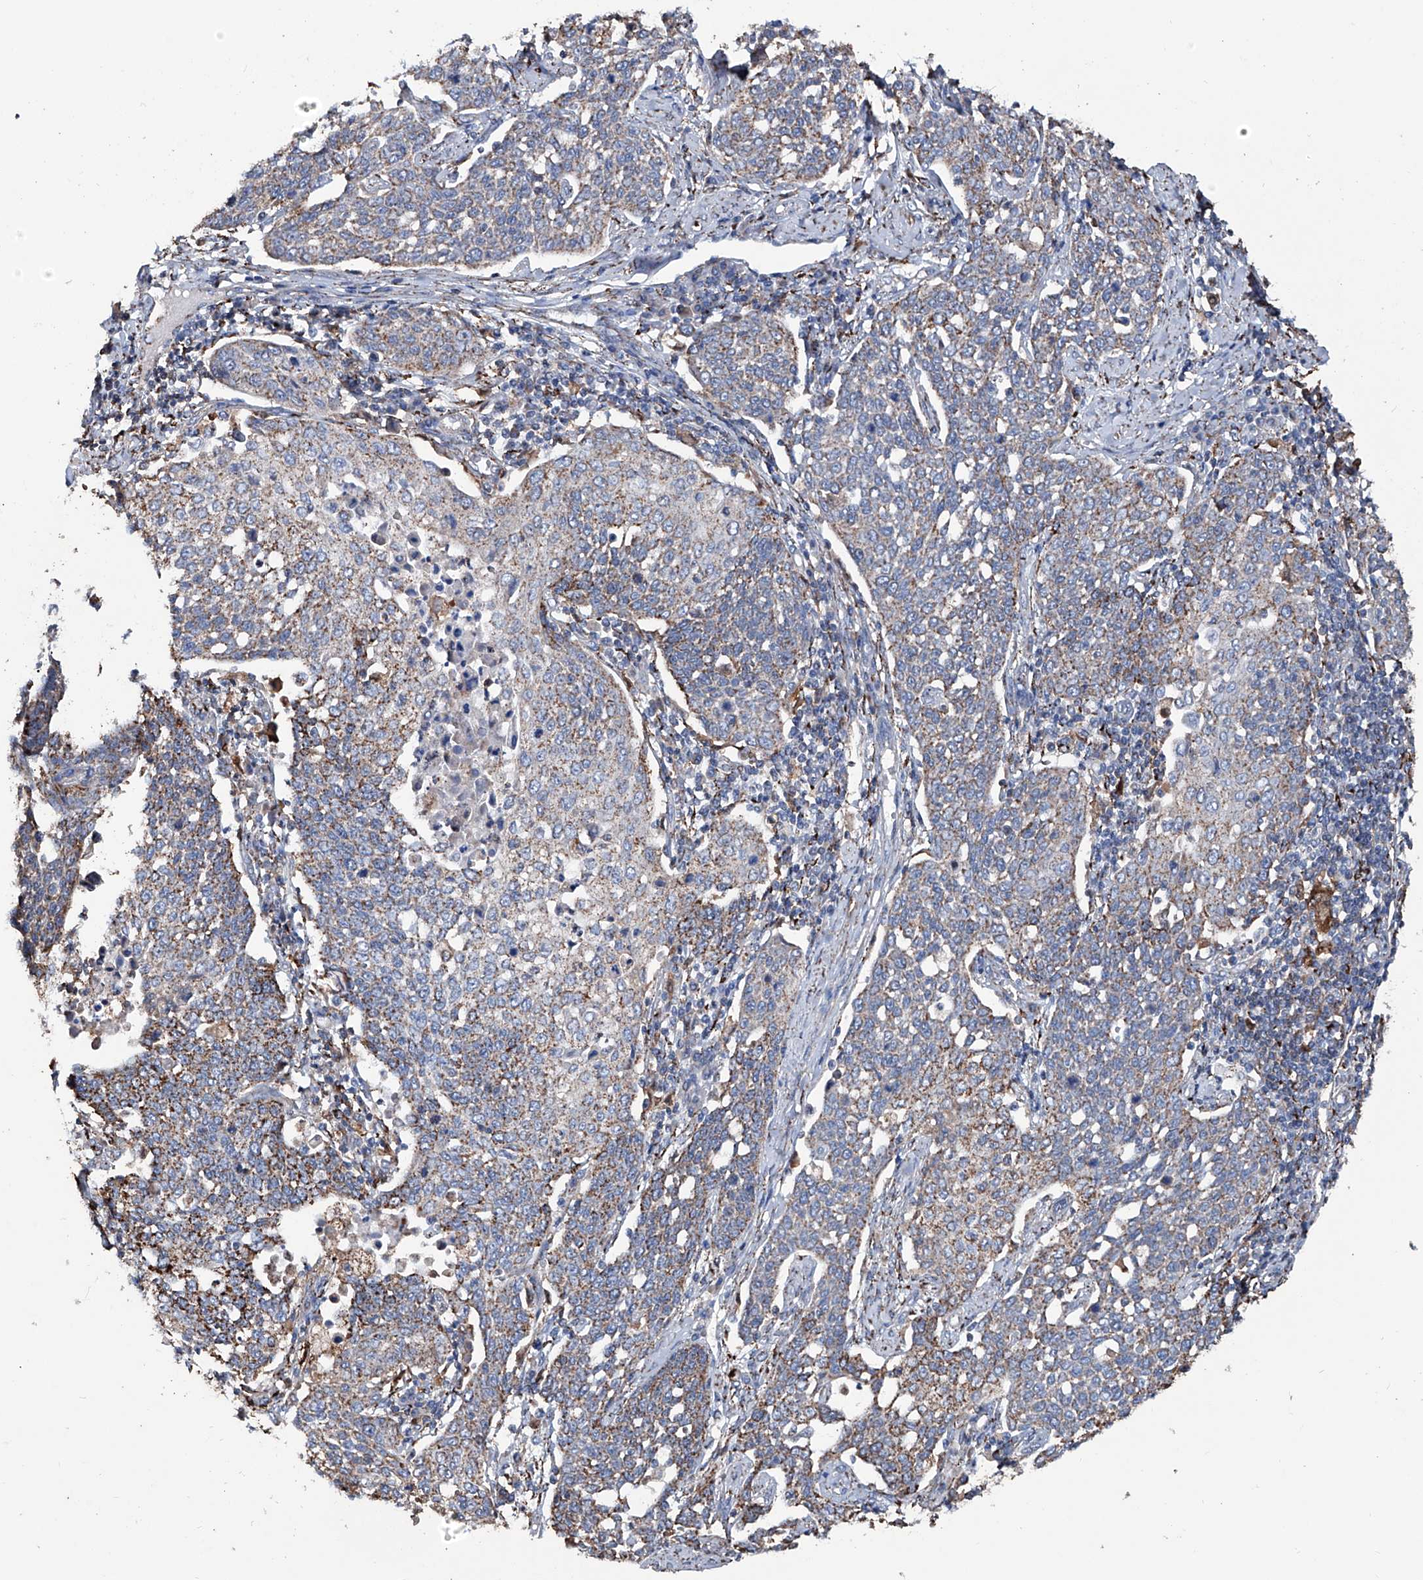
{"staining": {"intensity": "moderate", "quantity": "25%-75%", "location": "cytoplasmic/membranous"}, "tissue": "cervical cancer", "cell_type": "Tumor cells", "image_type": "cancer", "snomed": [{"axis": "morphology", "description": "Squamous cell carcinoma, NOS"}, {"axis": "topography", "description": "Cervix"}], "caption": "High-magnification brightfield microscopy of cervical squamous cell carcinoma stained with DAB (3,3'-diaminobenzidine) (brown) and counterstained with hematoxylin (blue). tumor cells exhibit moderate cytoplasmic/membranous expression is seen in about25%-75% of cells.", "gene": "NHS", "patient": {"sex": "female", "age": 34}}